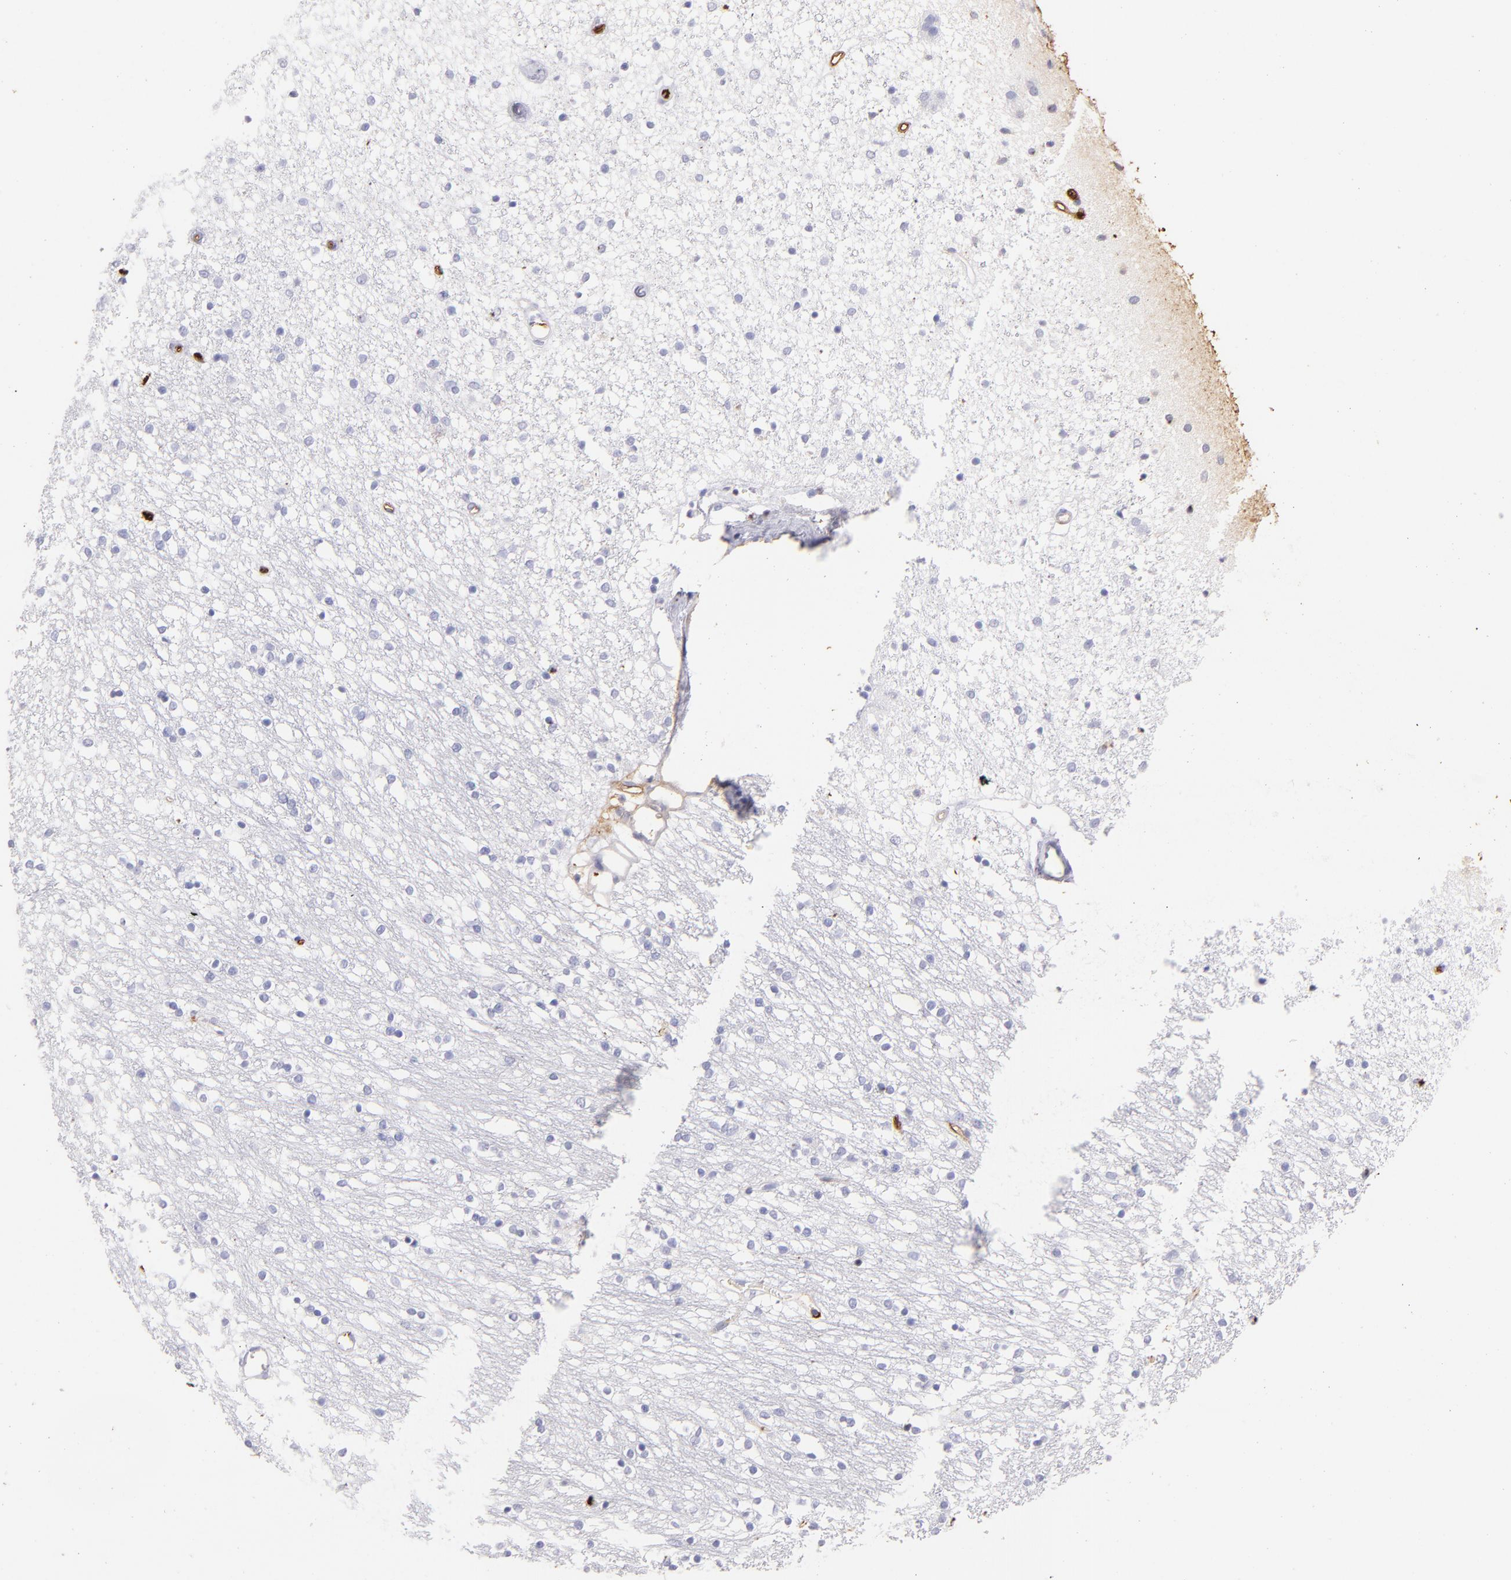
{"staining": {"intensity": "negative", "quantity": "none", "location": "none"}, "tissue": "caudate", "cell_type": "Glial cells", "image_type": "normal", "snomed": [{"axis": "morphology", "description": "Normal tissue, NOS"}, {"axis": "topography", "description": "Lateral ventricle wall"}], "caption": "Histopathology image shows no protein staining in glial cells of normal caudate. (DAB (3,3'-diaminobenzidine) IHC visualized using brightfield microscopy, high magnification).", "gene": "FGB", "patient": {"sex": "female", "age": 54}}